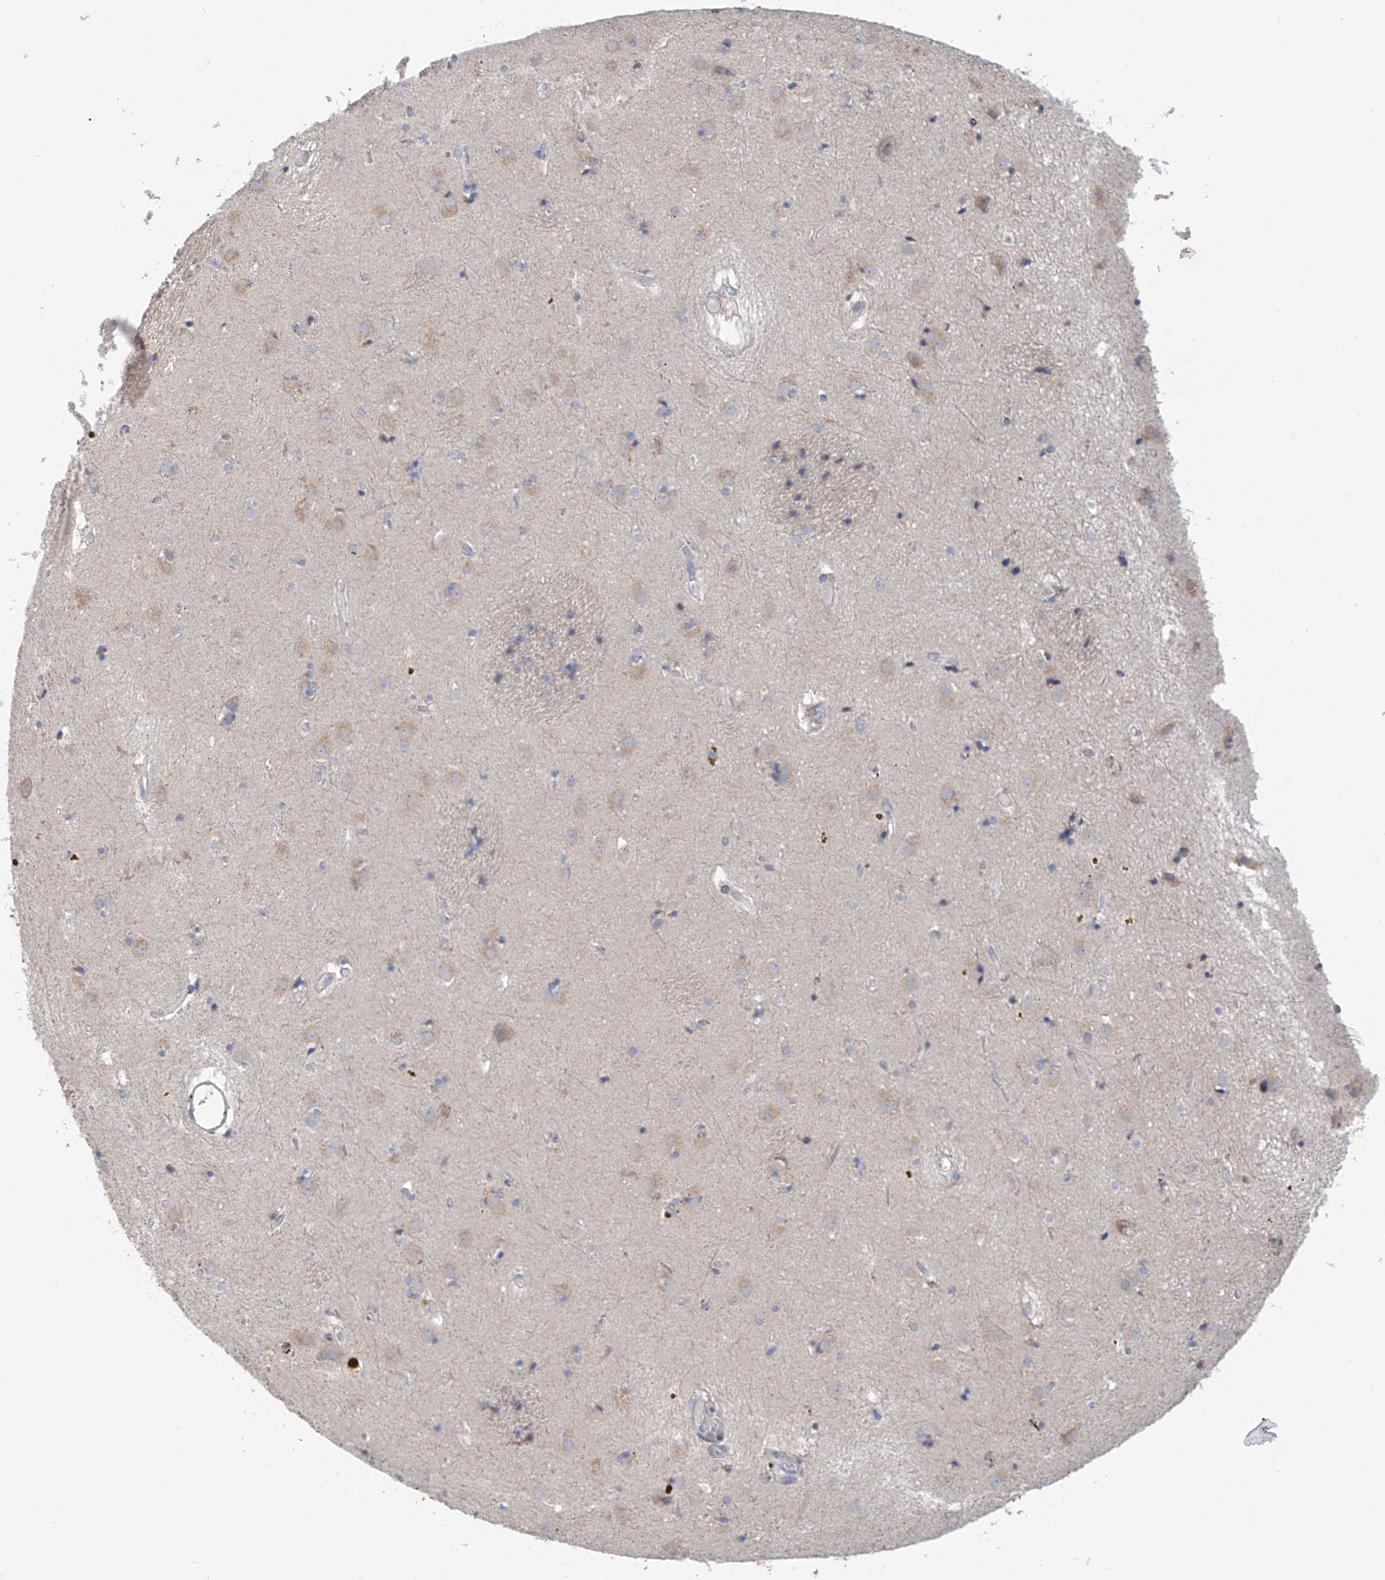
{"staining": {"intensity": "weak", "quantity": "<25%", "location": "cytoplasmic/membranous"}, "tissue": "caudate", "cell_type": "Glial cells", "image_type": "normal", "snomed": [{"axis": "morphology", "description": "Normal tissue, NOS"}, {"axis": "topography", "description": "Lateral ventricle wall"}], "caption": "Immunohistochemistry of unremarkable human caudate exhibits no positivity in glial cells.", "gene": "REC8", "patient": {"sex": "male", "age": 70}}